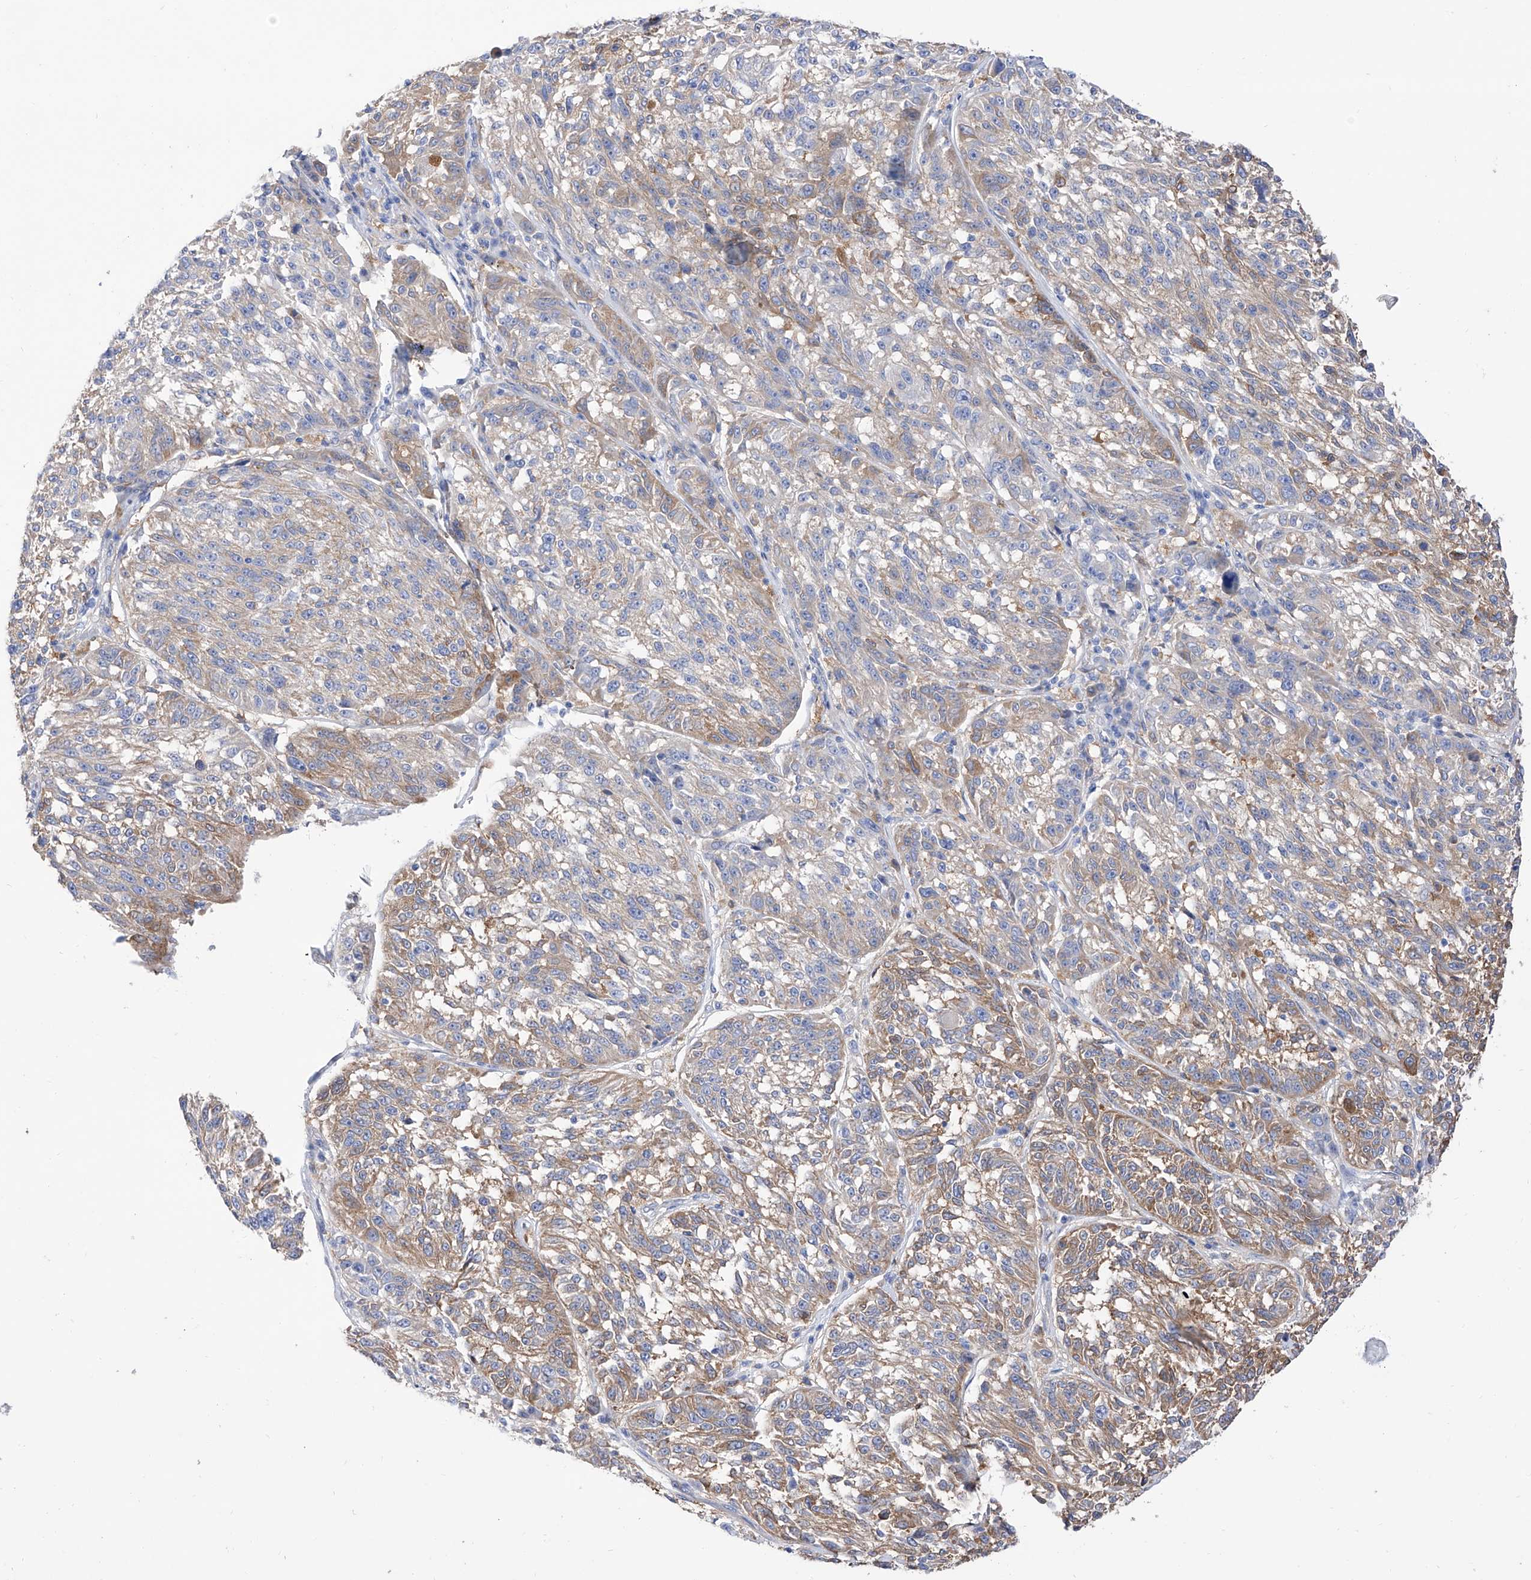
{"staining": {"intensity": "moderate", "quantity": "25%-75%", "location": "cytoplasmic/membranous"}, "tissue": "melanoma", "cell_type": "Tumor cells", "image_type": "cancer", "snomed": [{"axis": "morphology", "description": "Malignant melanoma, NOS"}, {"axis": "topography", "description": "Skin"}], "caption": "IHC image of neoplastic tissue: human malignant melanoma stained using immunohistochemistry shows medium levels of moderate protein expression localized specifically in the cytoplasmic/membranous of tumor cells, appearing as a cytoplasmic/membranous brown color.", "gene": "ZNF653", "patient": {"sex": "male", "age": 53}}